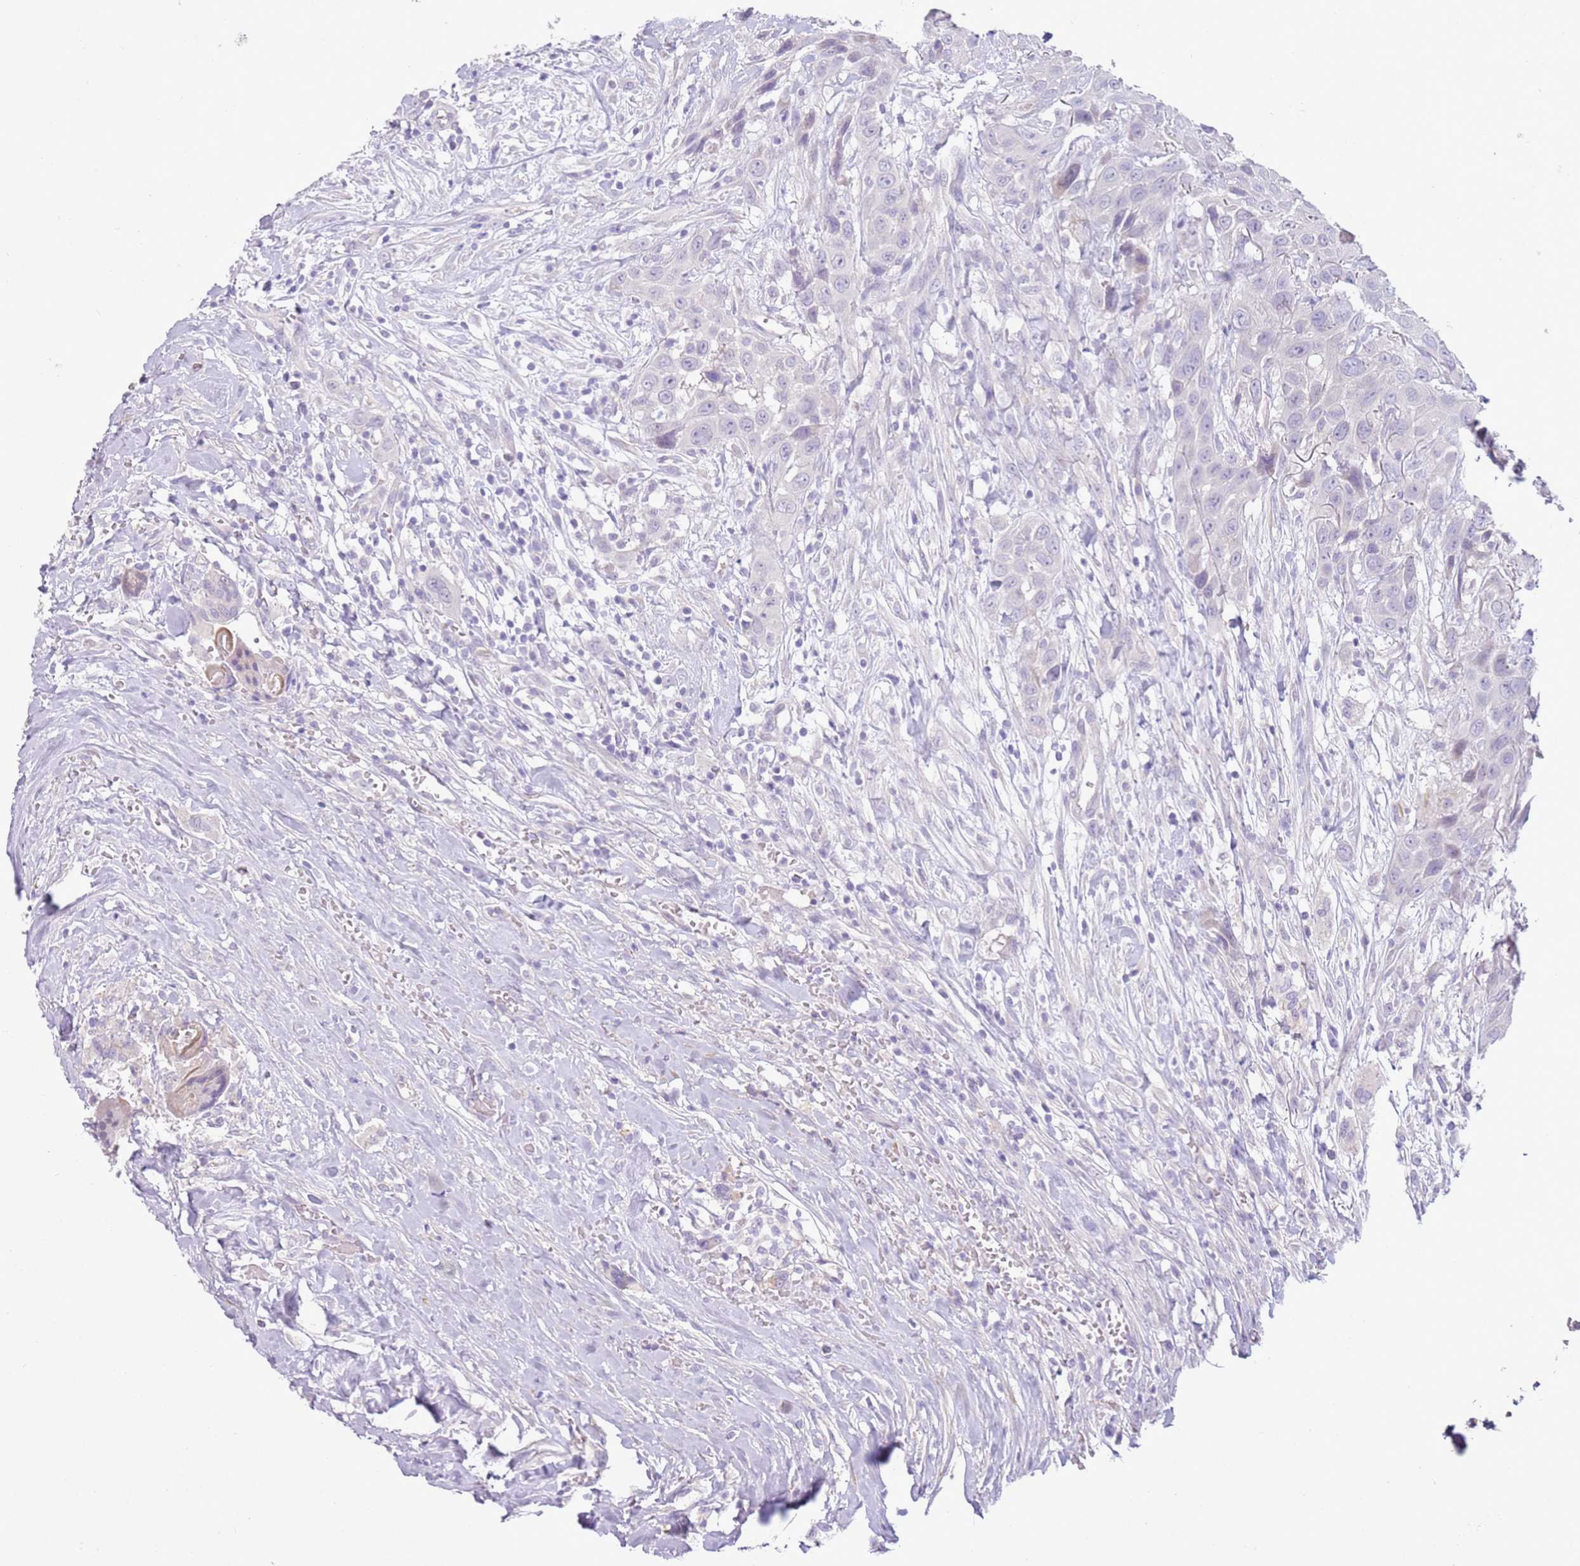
{"staining": {"intensity": "negative", "quantity": "none", "location": "none"}, "tissue": "head and neck cancer", "cell_type": "Tumor cells", "image_type": "cancer", "snomed": [{"axis": "morphology", "description": "Squamous cell carcinoma, NOS"}, {"axis": "topography", "description": "Head-Neck"}], "caption": "Immunohistochemistry histopathology image of neoplastic tissue: human head and neck cancer (squamous cell carcinoma) stained with DAB (3,3'-diaminobenzidine) displays no significant protein staining in tumor cells.", "gene": "ZNF239", "patient": {"sex": "male", "age": 81}}